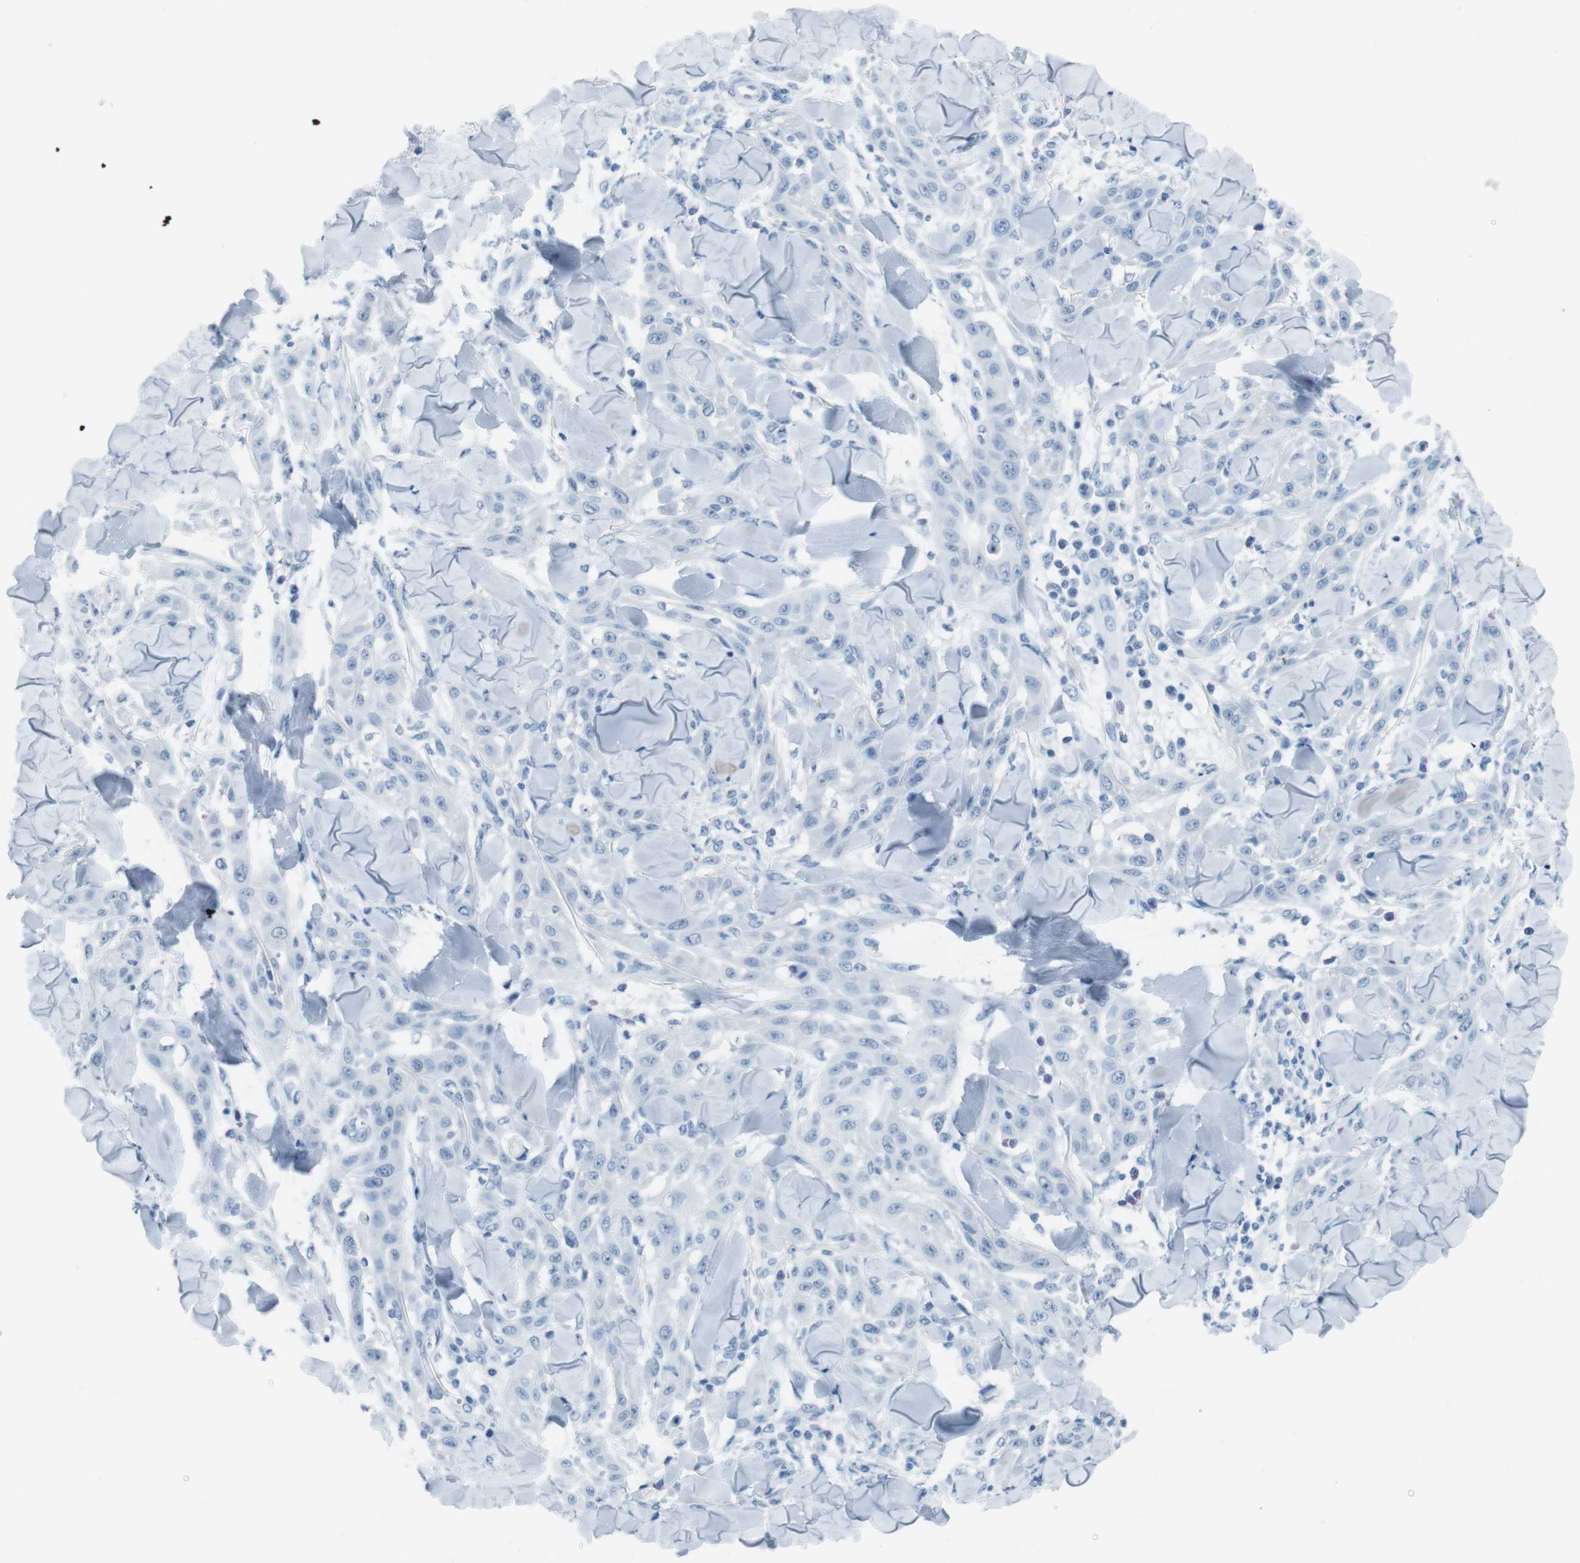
{"staining": {"intensity": "negative", "quantity": "none", "location": "none"}, "tissue": "skin cancer", "cell_type": "Tumor cells", "image_type": "cancer", "snomed": [{"axis": "morphology", "description": "Squamous cell carcinoma, NOS"}, {"axis": "topography", "description": "Skin"}], "caption": "The immunohistochemistry photomicrograph has no significant positivity in tumor cells of squamous cell carcinoma (skin) tissue.", "gene": "TMEM207", "patient": {"sex": "male", "age": 24}}